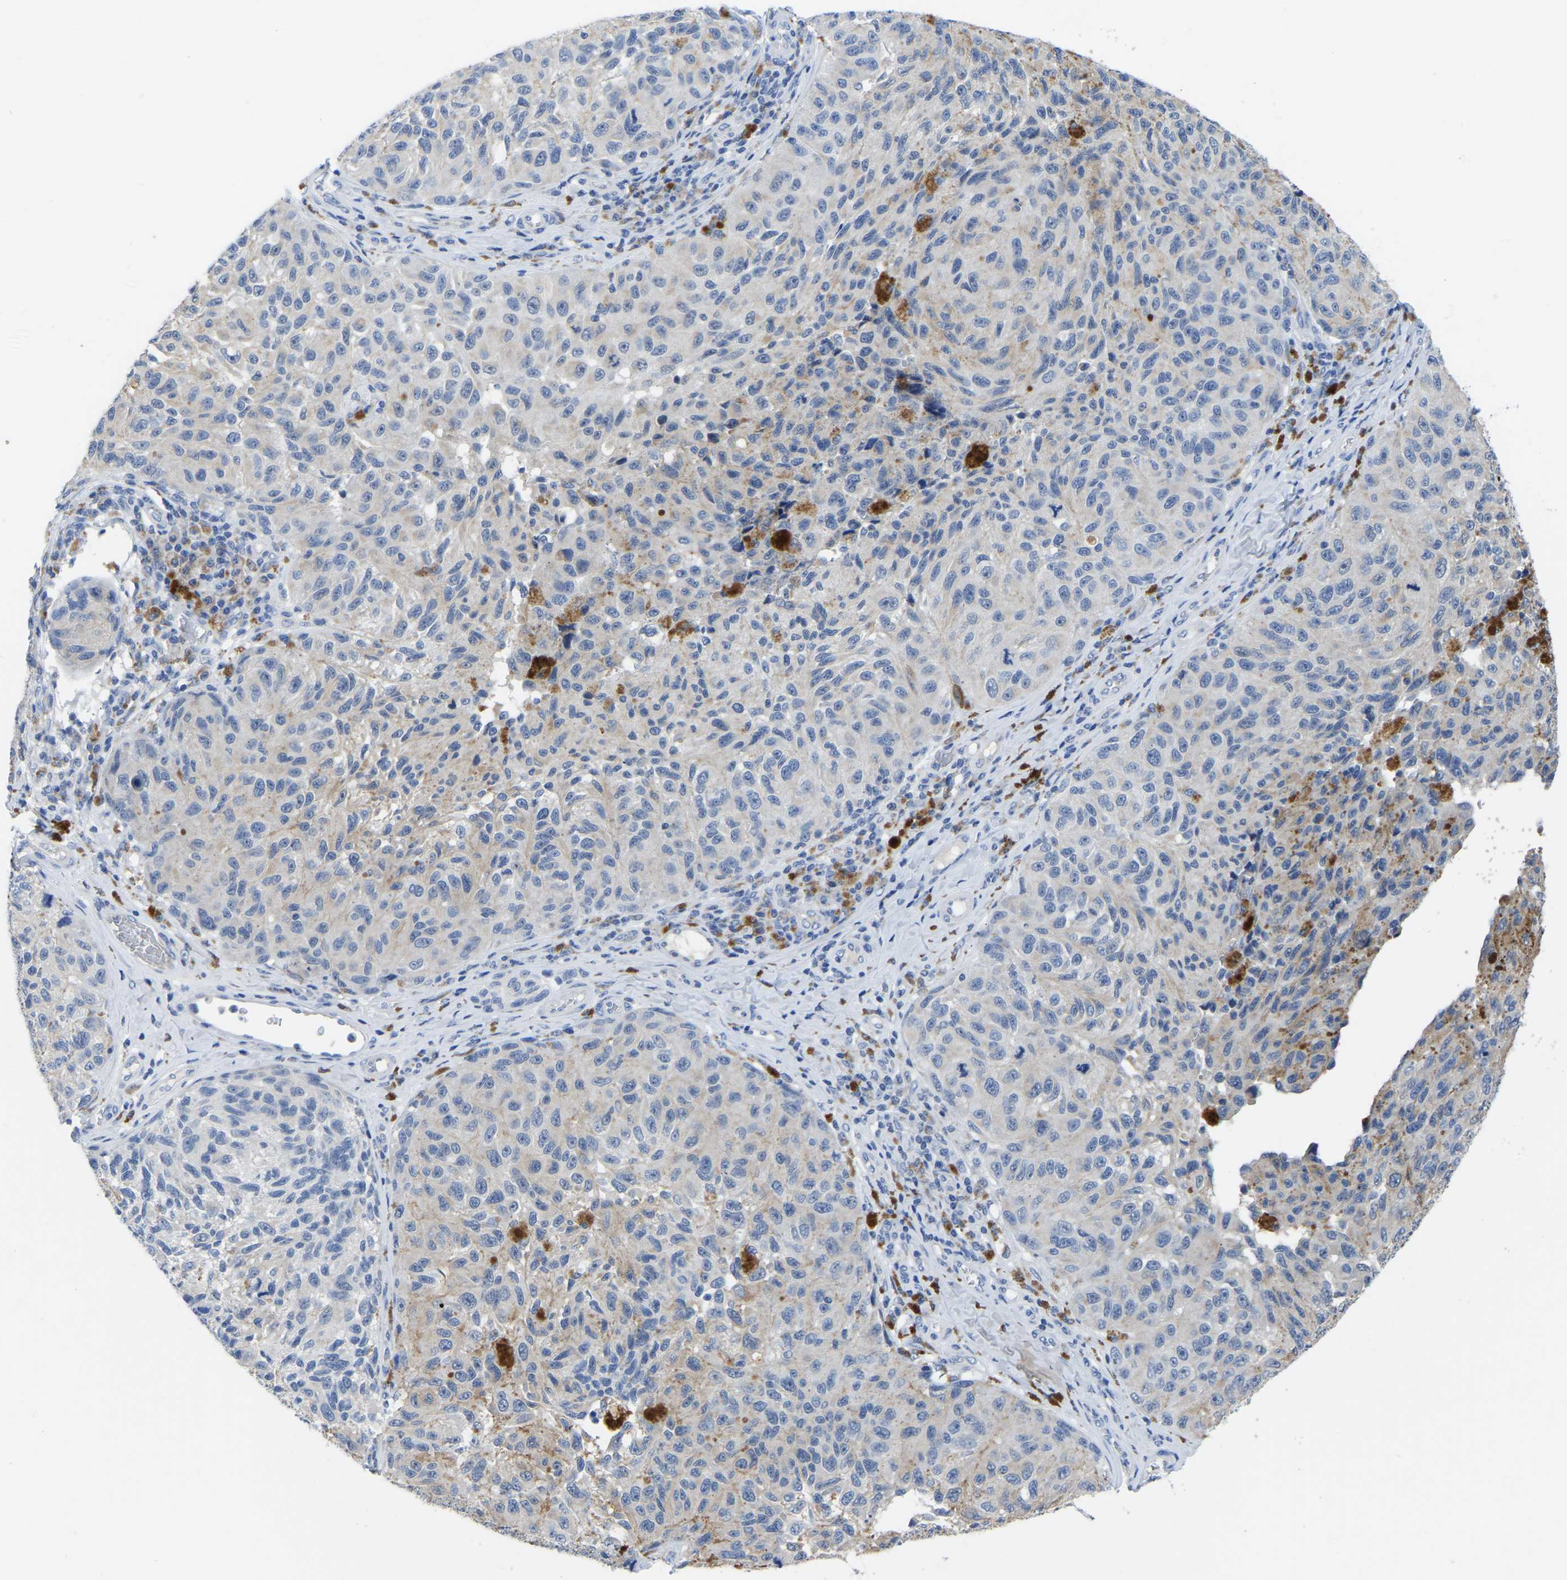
{"staining": {"intensity": "negative", "quantity": "none", "location": "none"}, "tissue": "melanoma", "cell_type": "Tumor cells", "image_type": "cancer", "snomed": [{"axis": "morphology", "description": "Malignant melanoma, NOS"}, {"axis": "topography", "description": "Skin"}], "caption": "DAB immunohistochemical staining of human melanoma displays no significant staining in tumor cells.", "gene": "ETFA", "patient": {"sex": "female", "age": 73}}